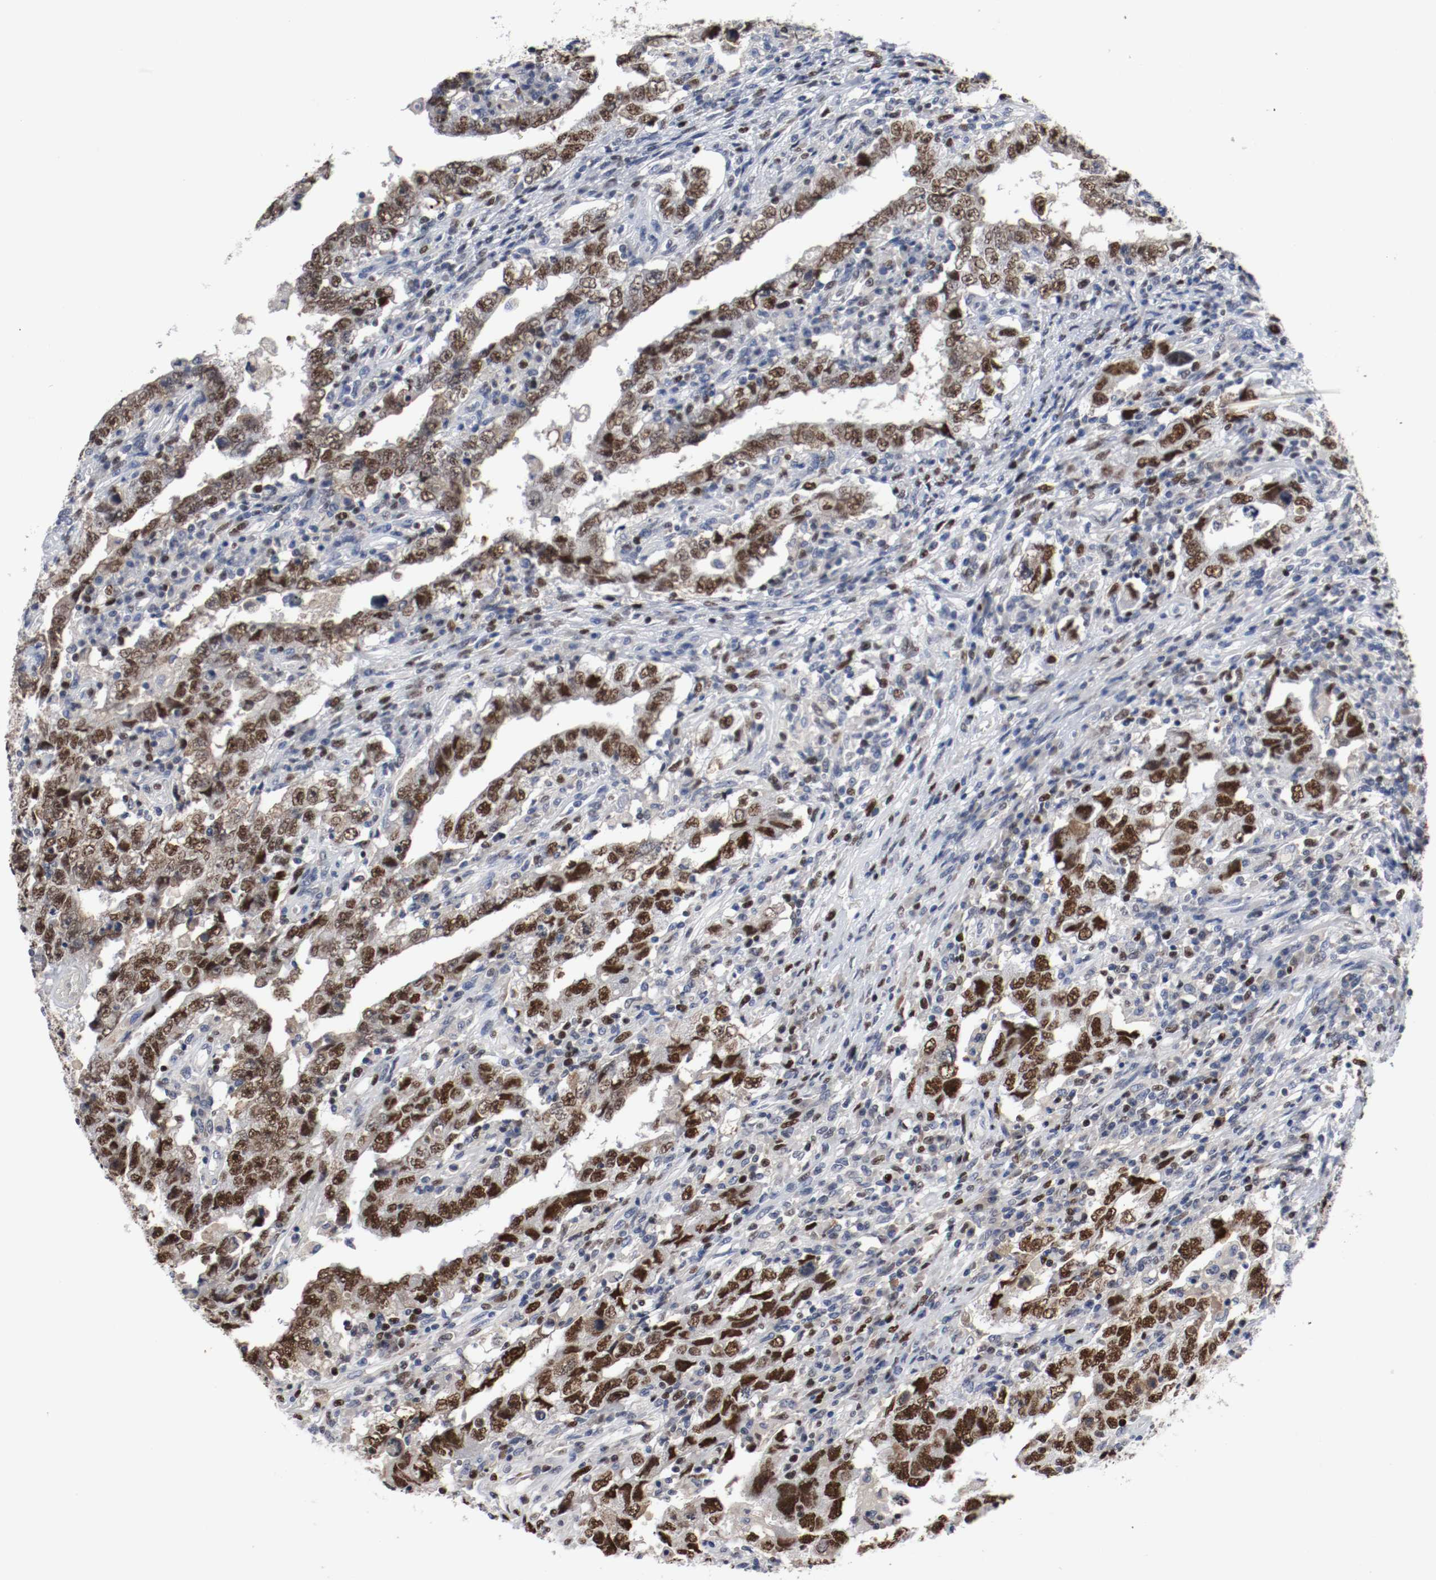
{"staining": {"intensity": "strong", "quantity": ">75%", "location": "nuclear"}, "tissue": "testis cancer", "cell_type": "Tumor cells", "image_type": "cancer", "snomed": [{"axis": "morphology", "description": "Carcinoma, Embryonal, NOS"}, {"axis": "topography", "description": "Testis"}], "caption": "Immunohistochemical staining of testis cancer (embryonal carcinoma) exhibits high levels of strong nuclear protein positivity in about >75% of tumor cells.", "gene": "MCM6", "patient": {"sex": "male", "age": 26}}